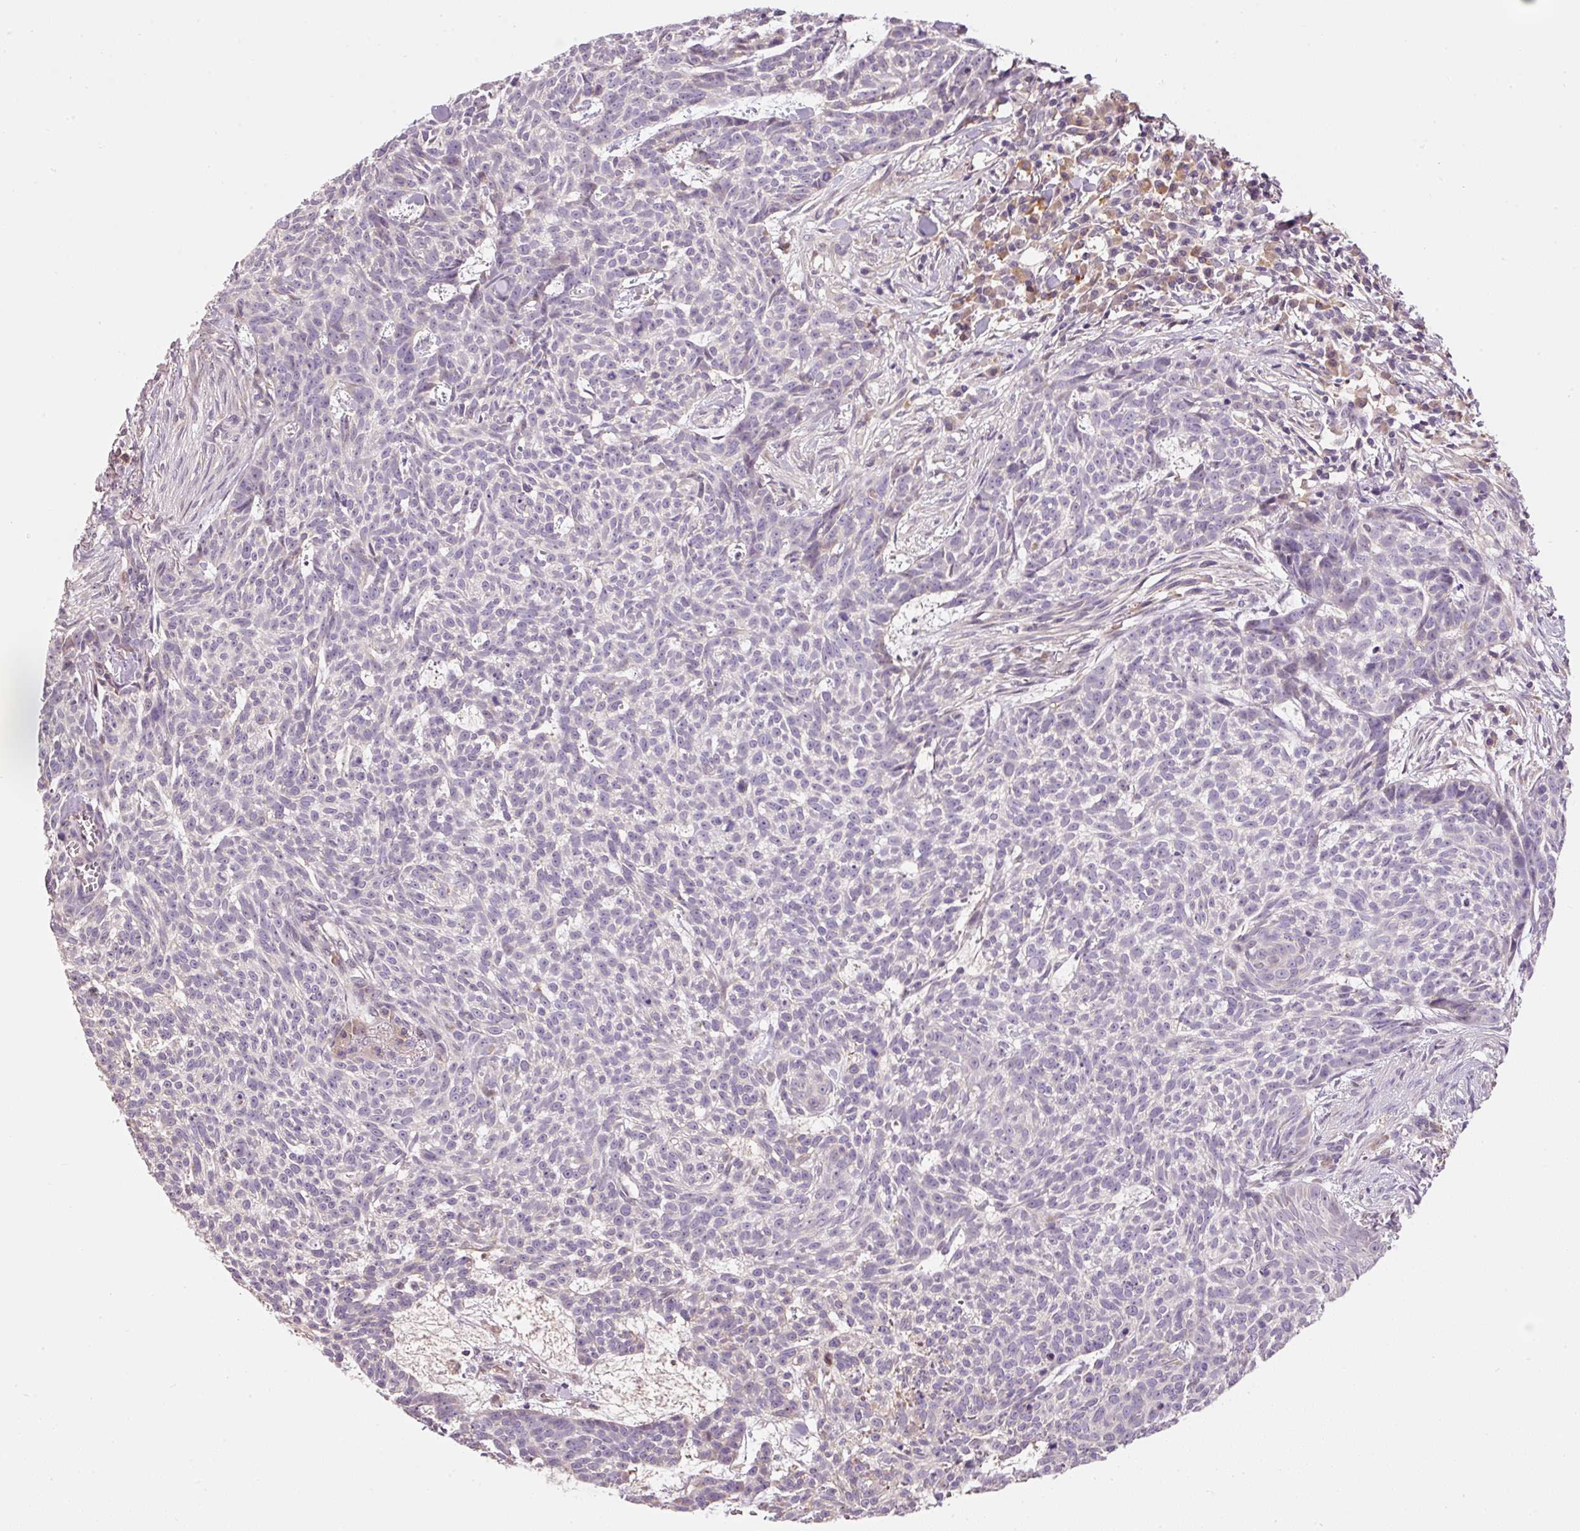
{"staining": {"intensity": "negative", "quantity": "none", "location": "none"}, "tissue": "skin cancer", "cell_type": "Tumor cells", "image_type": "cancer", "snomed": [{"axis": "morphology", "description": "Basal cell carcinoma"}, {"axis": "topography", "description": "Skin"}], "caption": "This micrograph is of skin basal cell carcinoma stained with immunohistochemistry (IHC) to label a protein in brown with the nuclei are counter-stained blue. There is no positivity in tumor cells.", "gene": "CMTM8", "patient": {"sex": "female", "age": 93}}